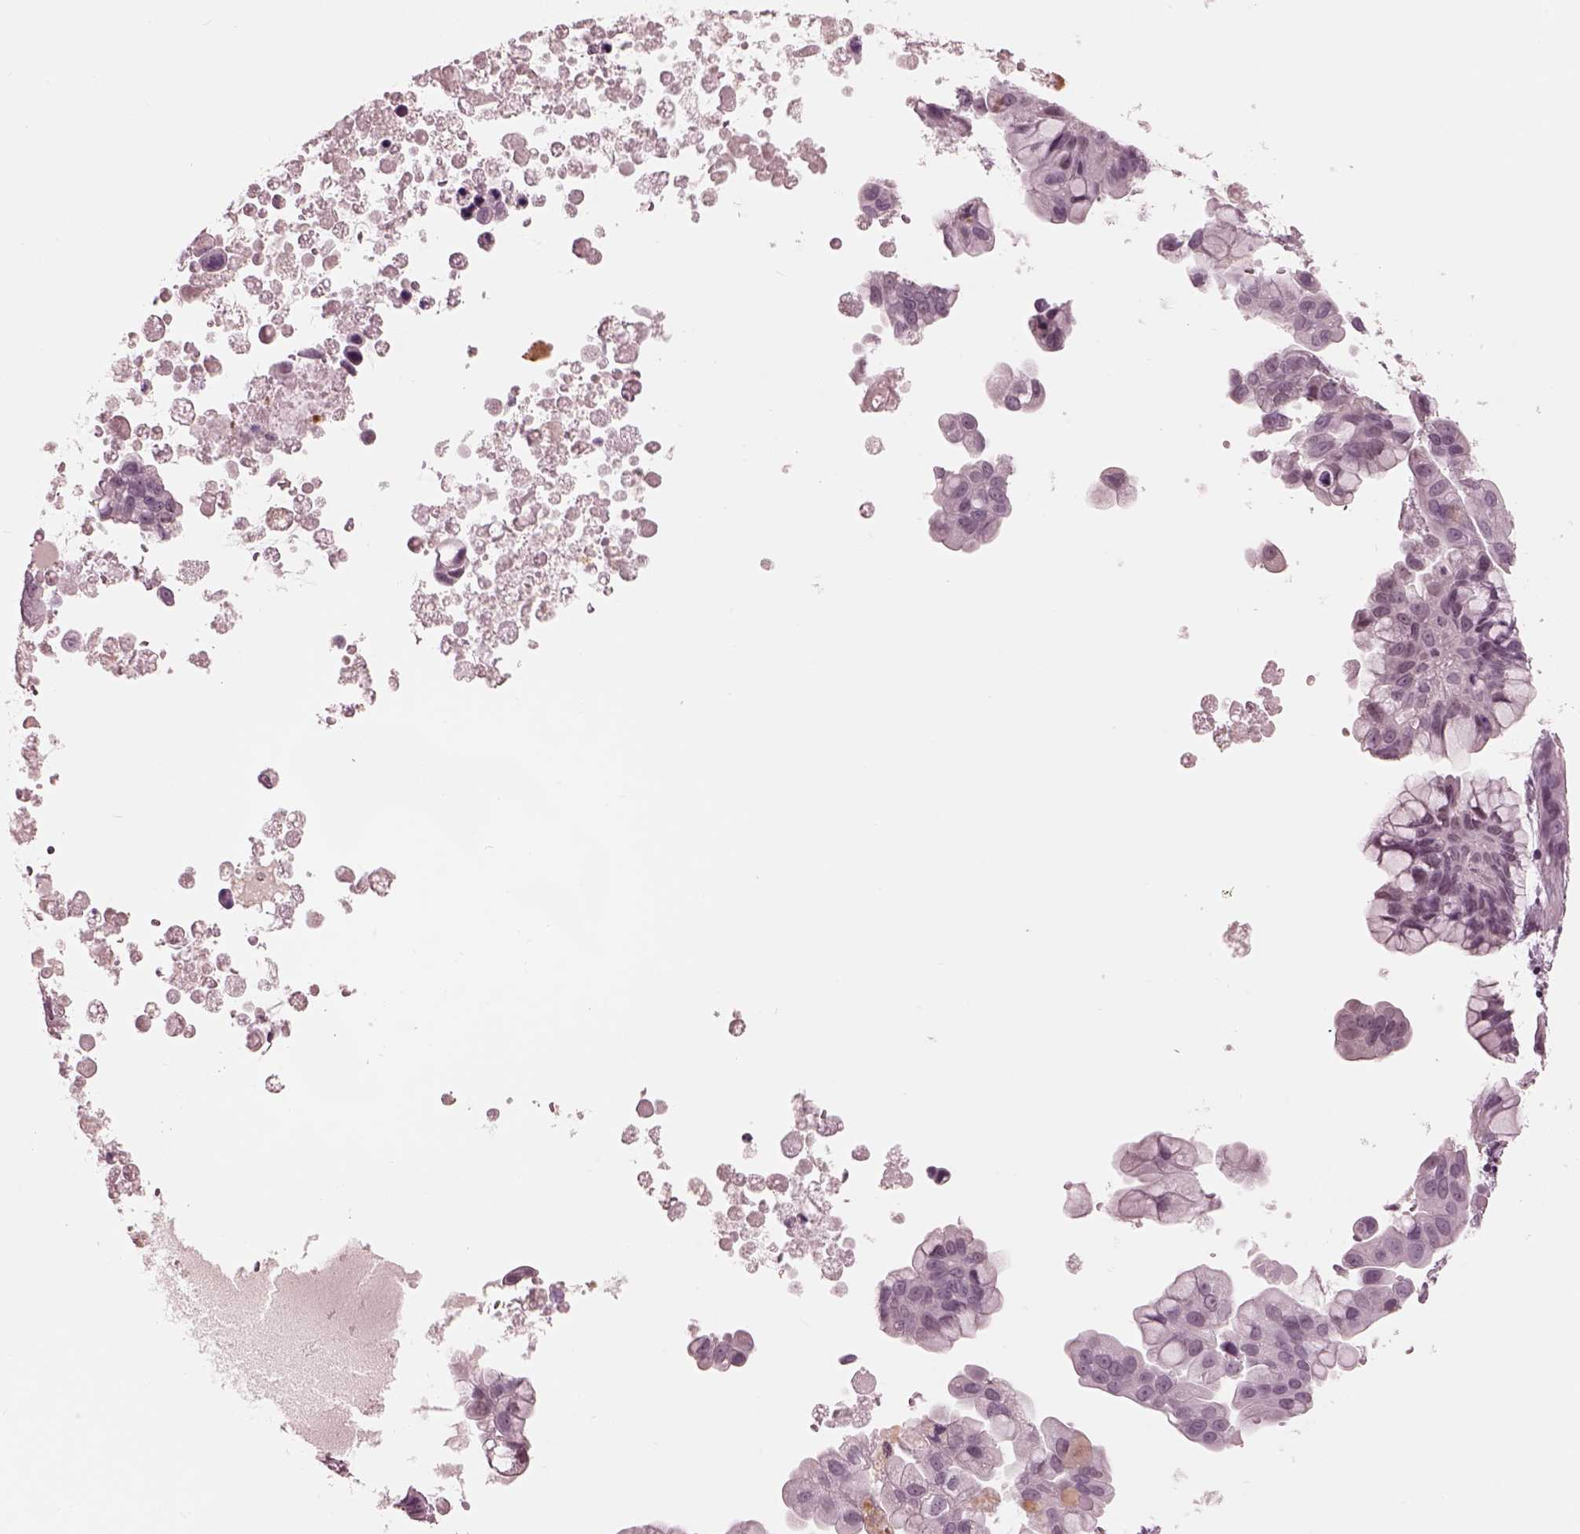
{"staining": {"intensity": "negative", "quantity": "none", "location": "none"}, "tissue": "ovarian cancer", "cell_type": "Tumor cells", "image_type": "cancer", "snomed": [{"axis": "morphology", "description": "Cystadenocarcinoma, mucinous, NOS"}, {"axis": "topography", "description": "Ovary"}], "caption": "The micrograph shows no staining of tumor cells in mucinous cystadenocarcinoma (ovarian). (DAB IHC, high magnification).", "gene": "GARIN4", "patient": {"sex": "female", "age": 76}}